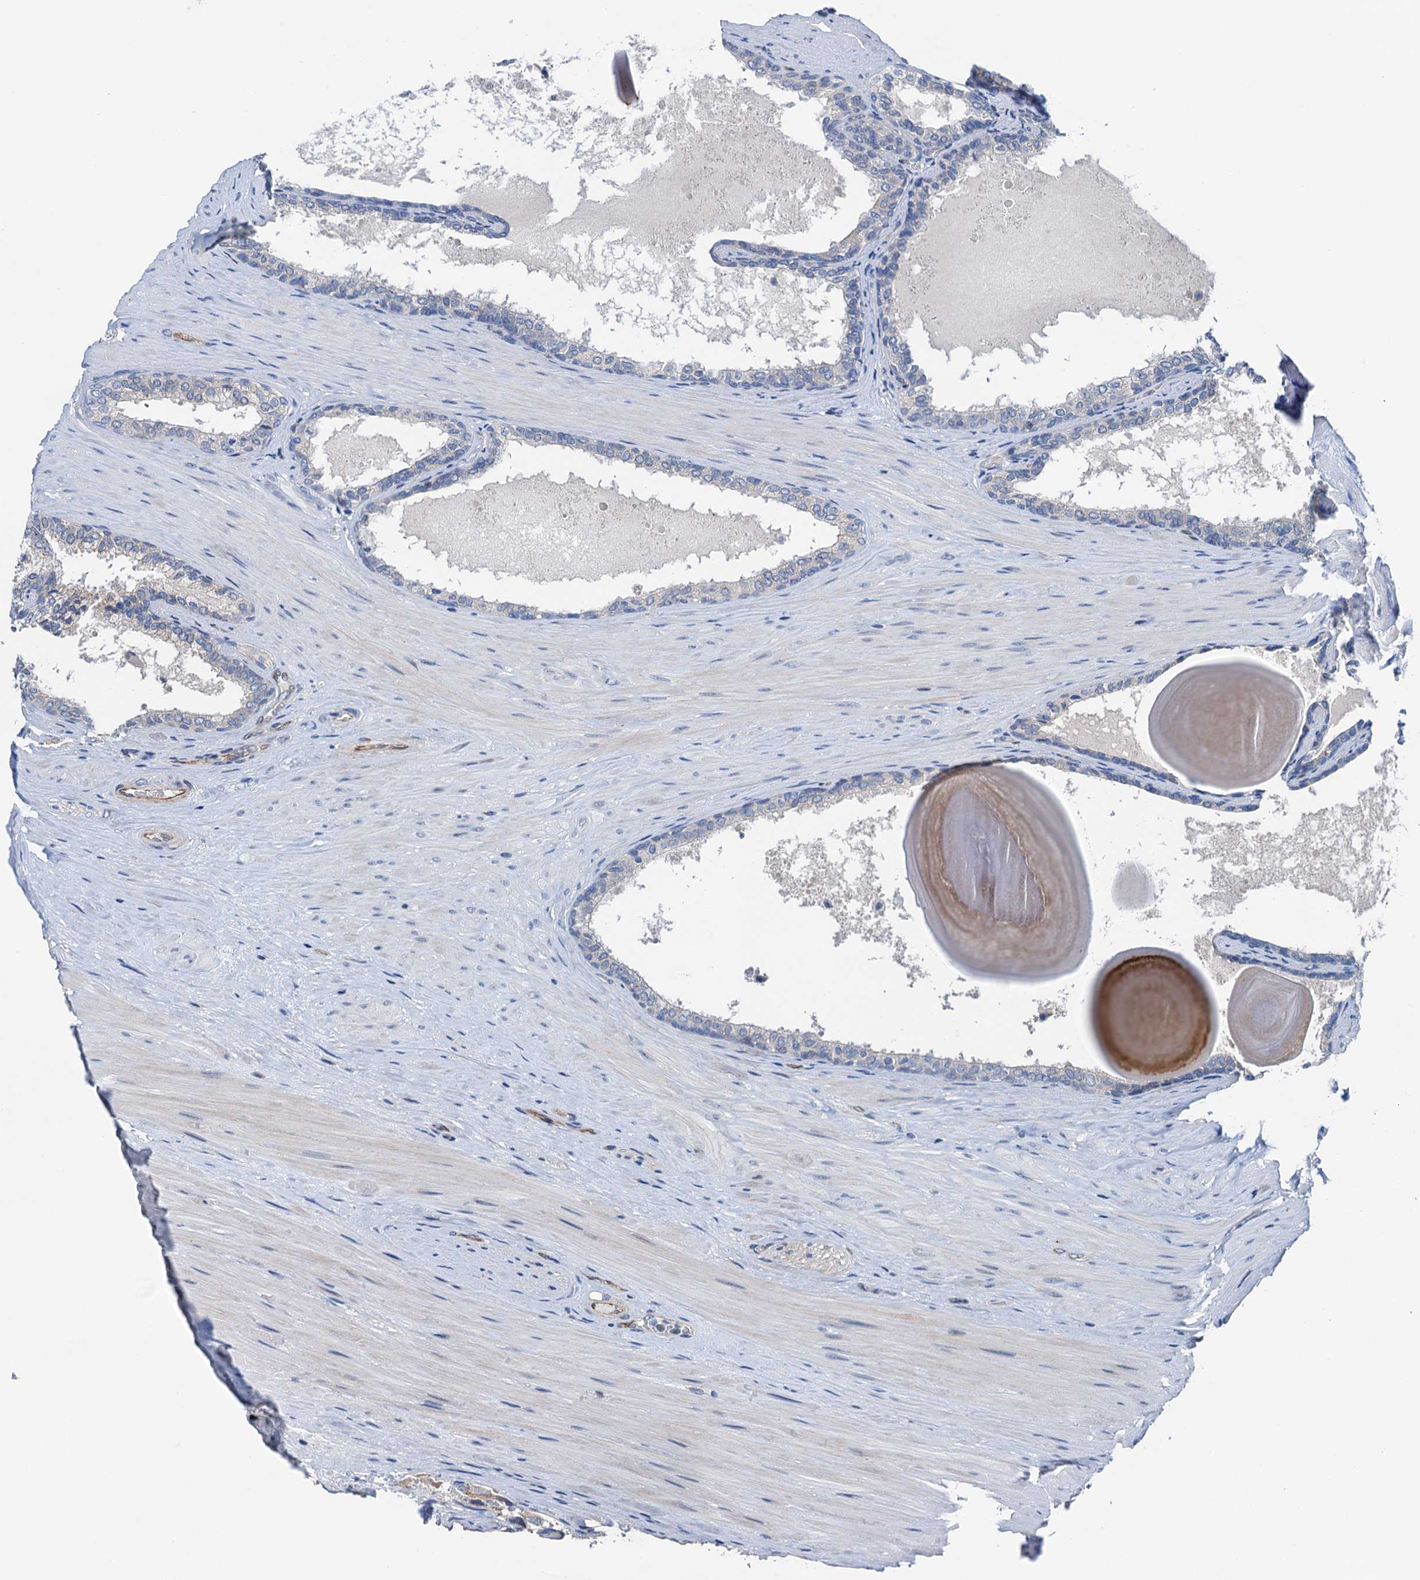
{"staining": {"intensity": "negative", "quantity": "none", "location": "none"}, "tissue": "prostate cancer", "cell_type": "Tumor cells", "image_type": "cancer", "snomed": [{"axis": "morphology", "description": "Adenocarcinoma, High grade"}, {"axis": "topography", "description": "Prostate"}], "caption": "The photomicrograph exhibits no staining of tumor cells in prostate high-grade adenocarcinoma.", "gene": "ELAC1", "patient": {"sex": "male", "age": 65}}